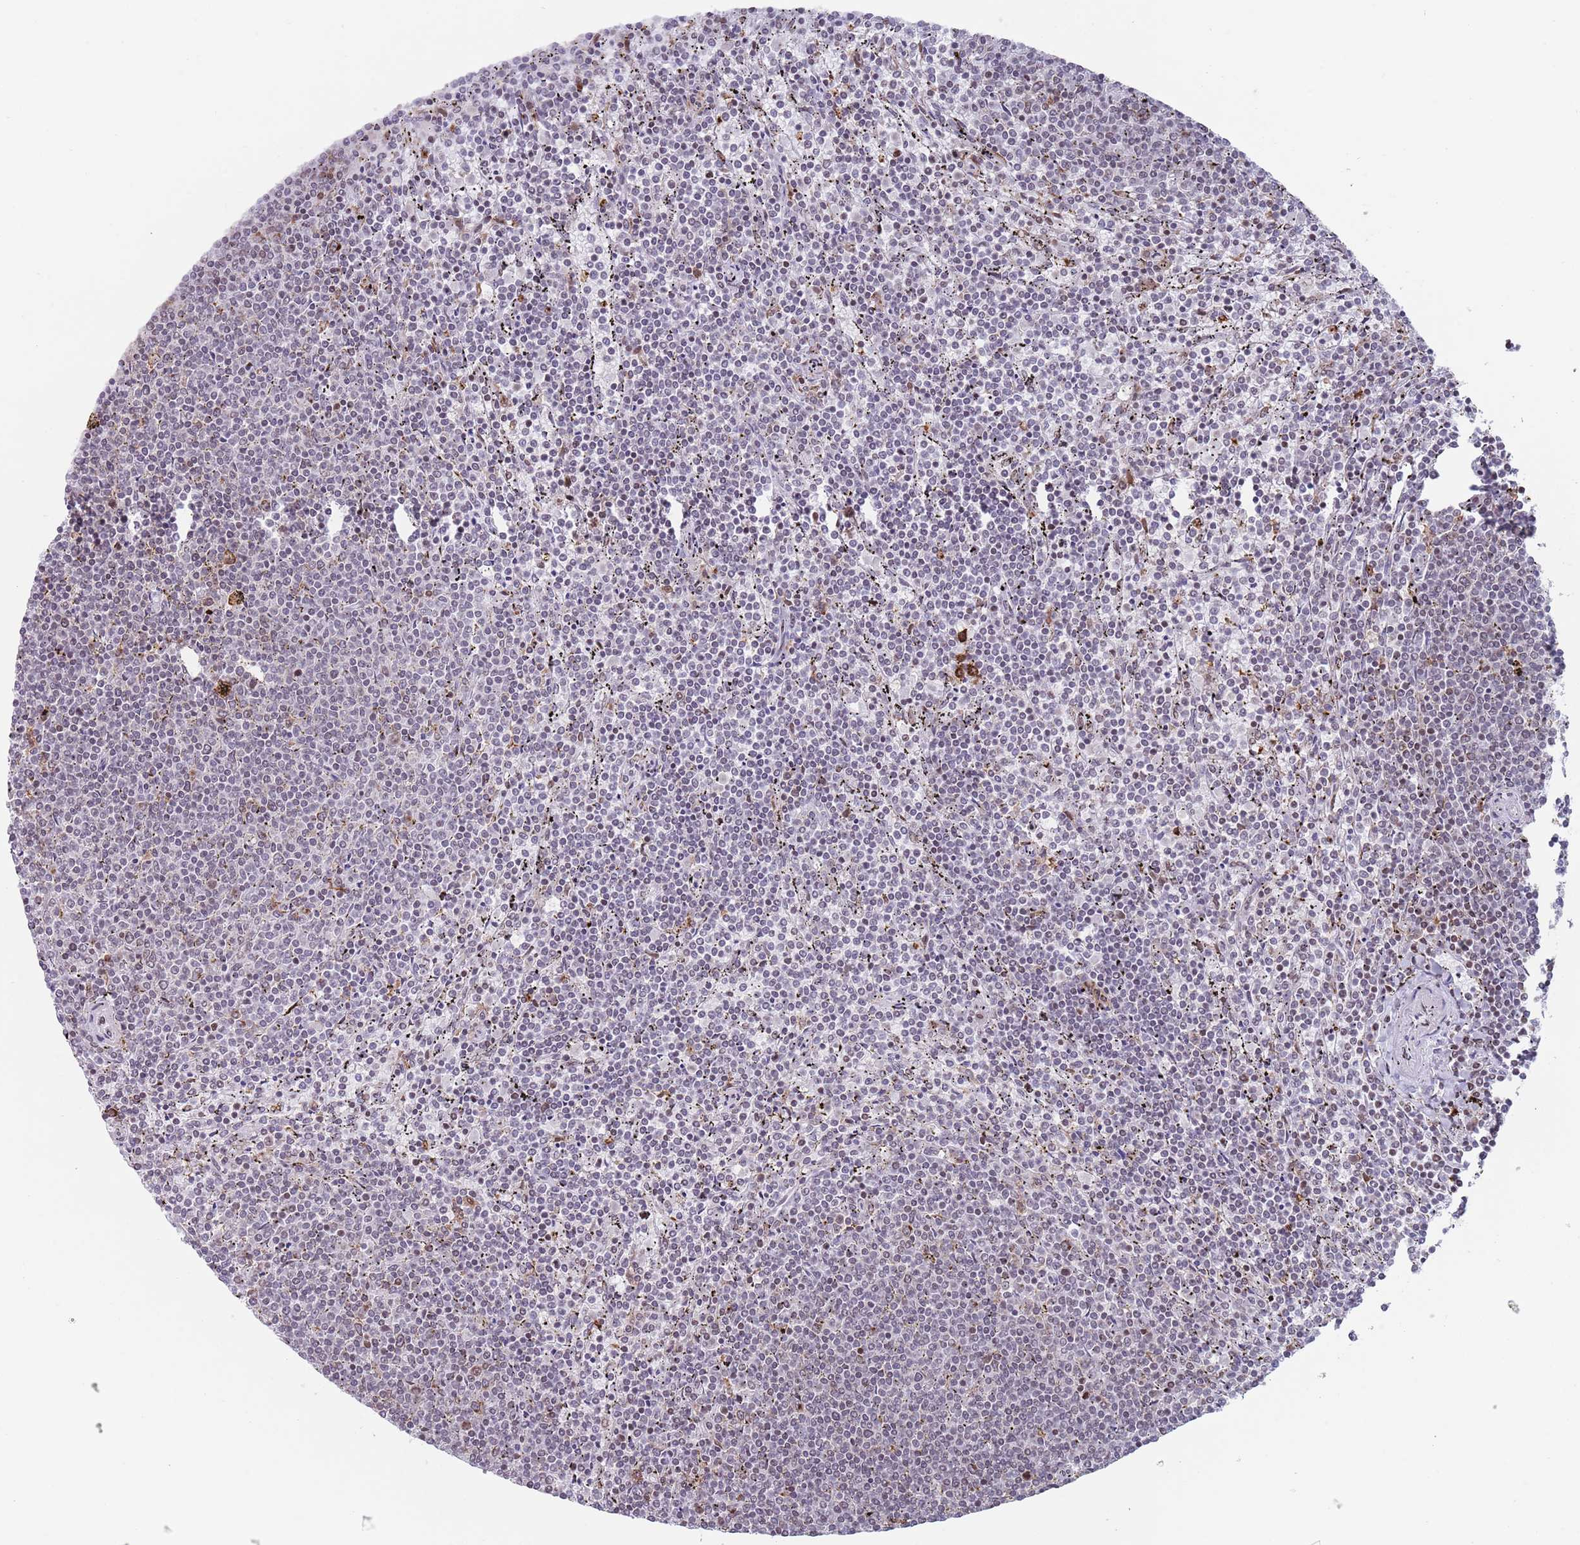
{"staining": {"intensity": "weak", "quantity": "<25%", "location": "nuclear"}, "tissue": "lymphoma", "cell_type": "Tumor cells", "image_type": "cancer", "snomed": [{"axis": "morphology", "description": "Malignant lymphoma, non-Hodgkin's type, Low grade"}, {"axis": "topography", "description": "Spleen"}], "caption": "Histopathology image shows no protein expression in tumor cells of lymphoma tissue.", "gene": "HDAC8", "patient": {"sex": "female", "age": 50}}